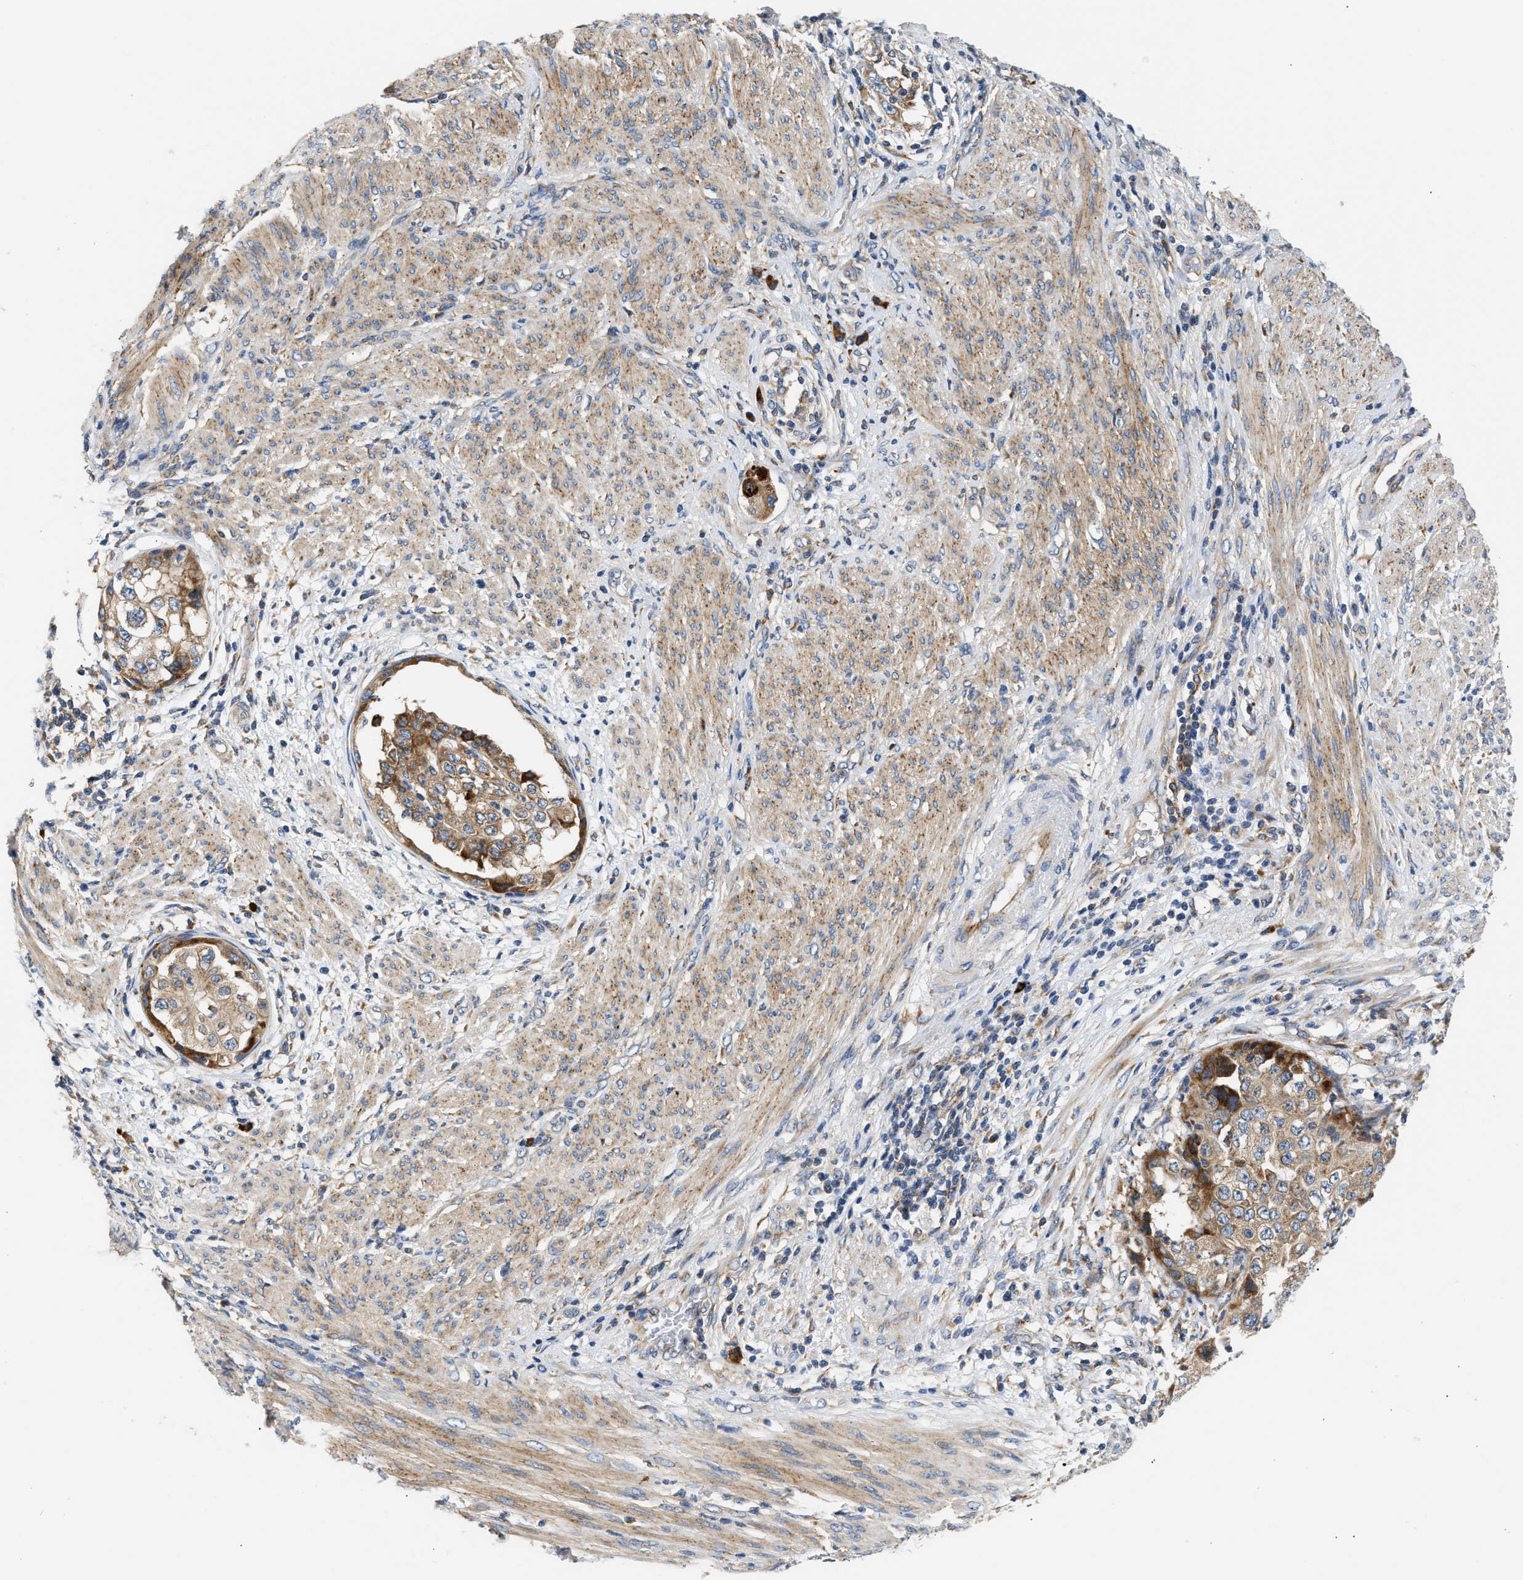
{"staining": {"intensity": "moderate", "quantity": ">75%", "location": "cytoplasmic/membranous"}, "tissue": "endometrial cancer", "cell_type": "Tumor cells", "image_type": "cancer", "snomed": [{"axis": "morphology", "description": "Adenocarcinoma, NOS"}, {"axis": "topography", "description": "Endometrium"}], "caption": "DAB (3,3'-diaminobenzidine) immunohistochemical staining of human endometrial cancer shows moderate cytoplasmic/membranous protein staining in approximately >75% of tumor cells. (IHC, brightfield microscopy, high magnification).", "gene": "AMZ1", "patient": {"sex": "female", "age": 85}}